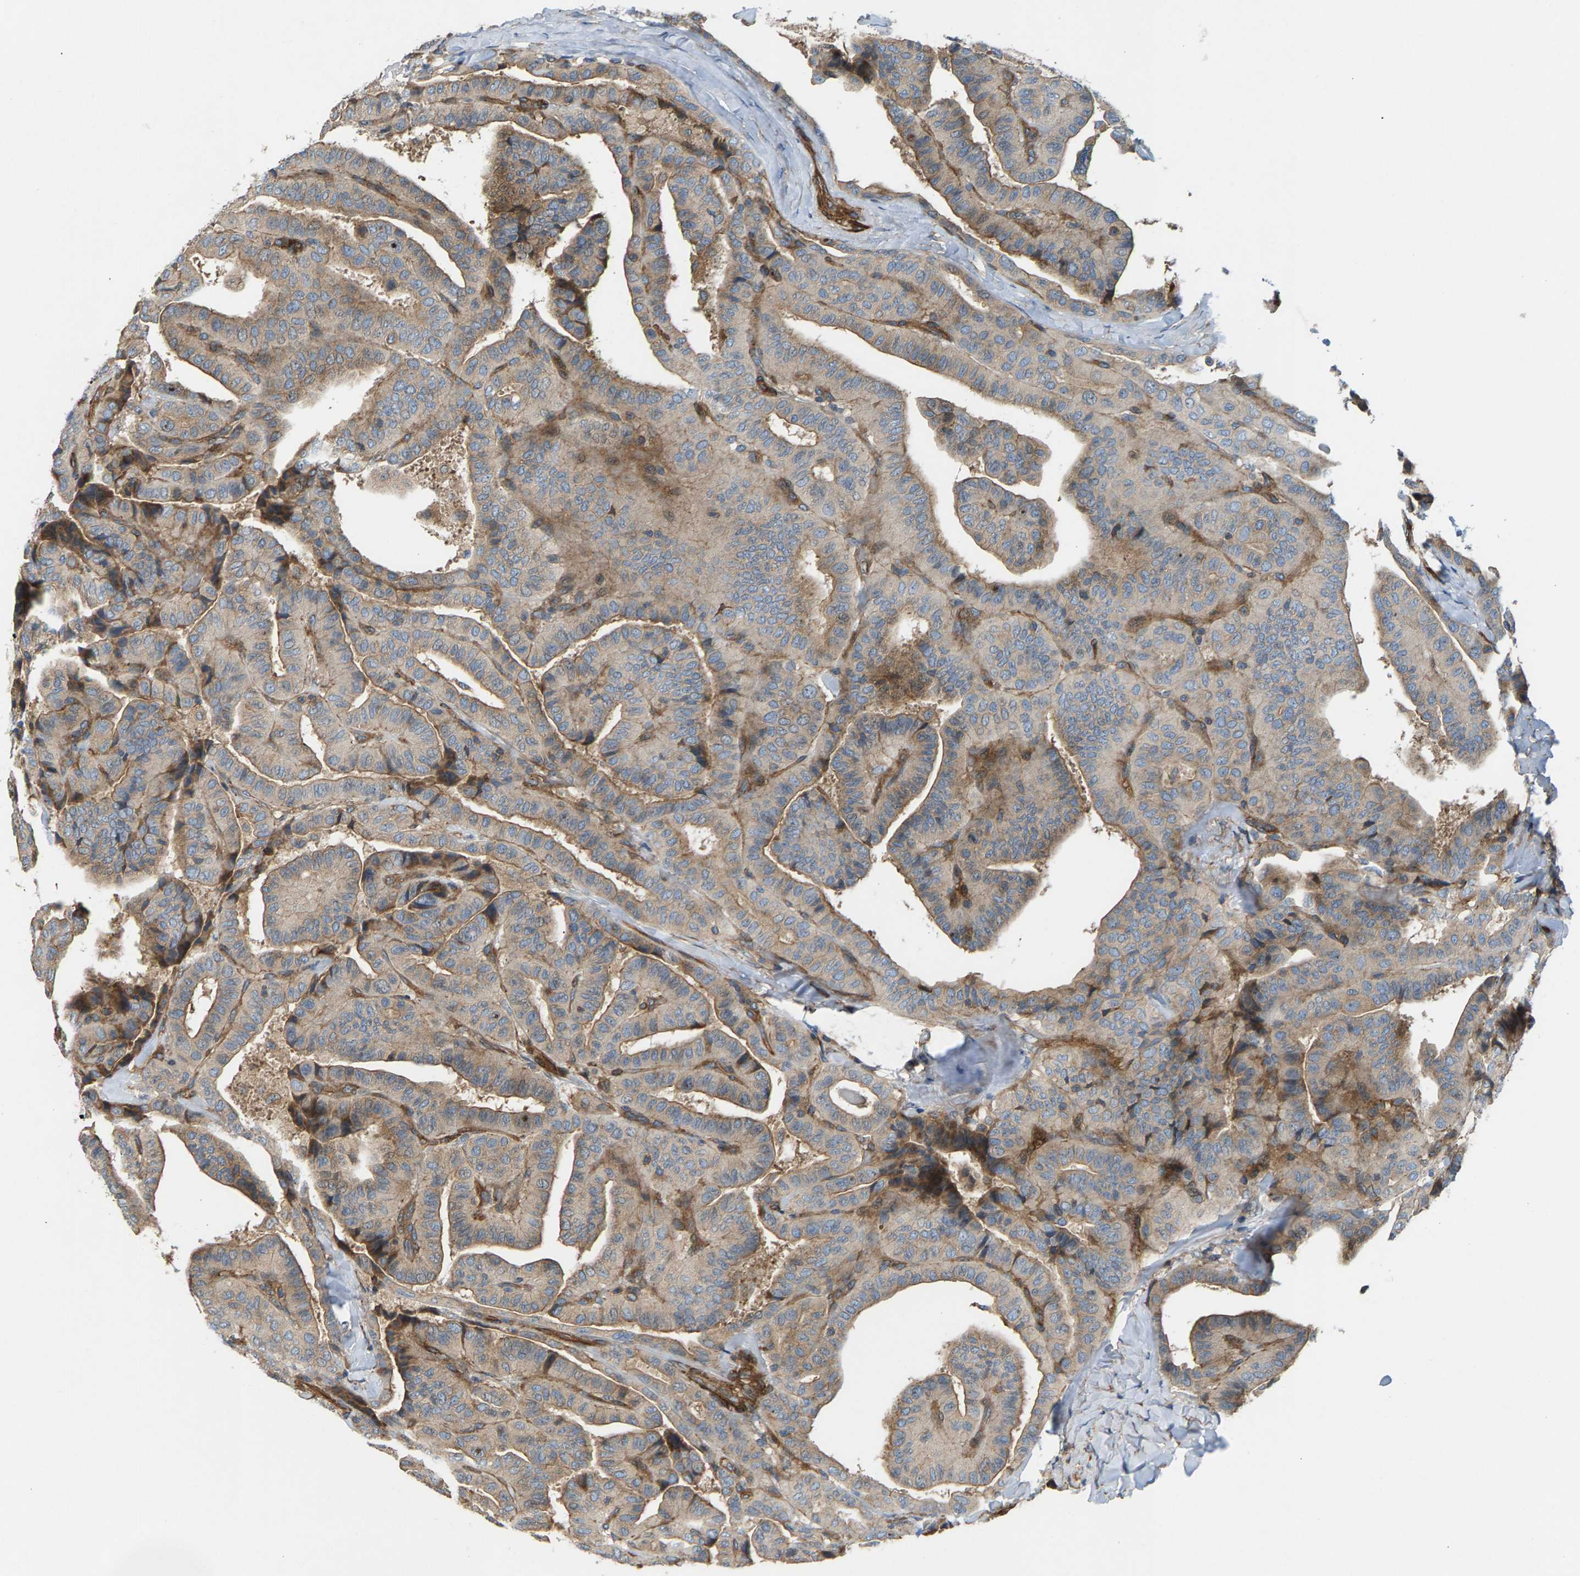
{"staining": {"intensity": "weak", "quantity": ">75%", "location": "cytoplasmic/membranous"}, "tissue": "thyroid cancer", "cell_type": "Tumor cells", "image_type": "cancer", "snomed": [{"axis": "morphology", "description": "Papillary adenocarcinoma, NOS"}, {"axis": "topography", "description": "Thyroid gland"}], "caption": "Immunohistochemistry (IHC) of thyroid papillary adenocarcinoma displays low levels of weak cytoplasmic/membranous expression in approximately >75% of tumor cells. (DAB = brown stain, brightfield microscopy at high magnification).", "gene": "PDCL", "patient": {"sex": "male", "age": 77}}